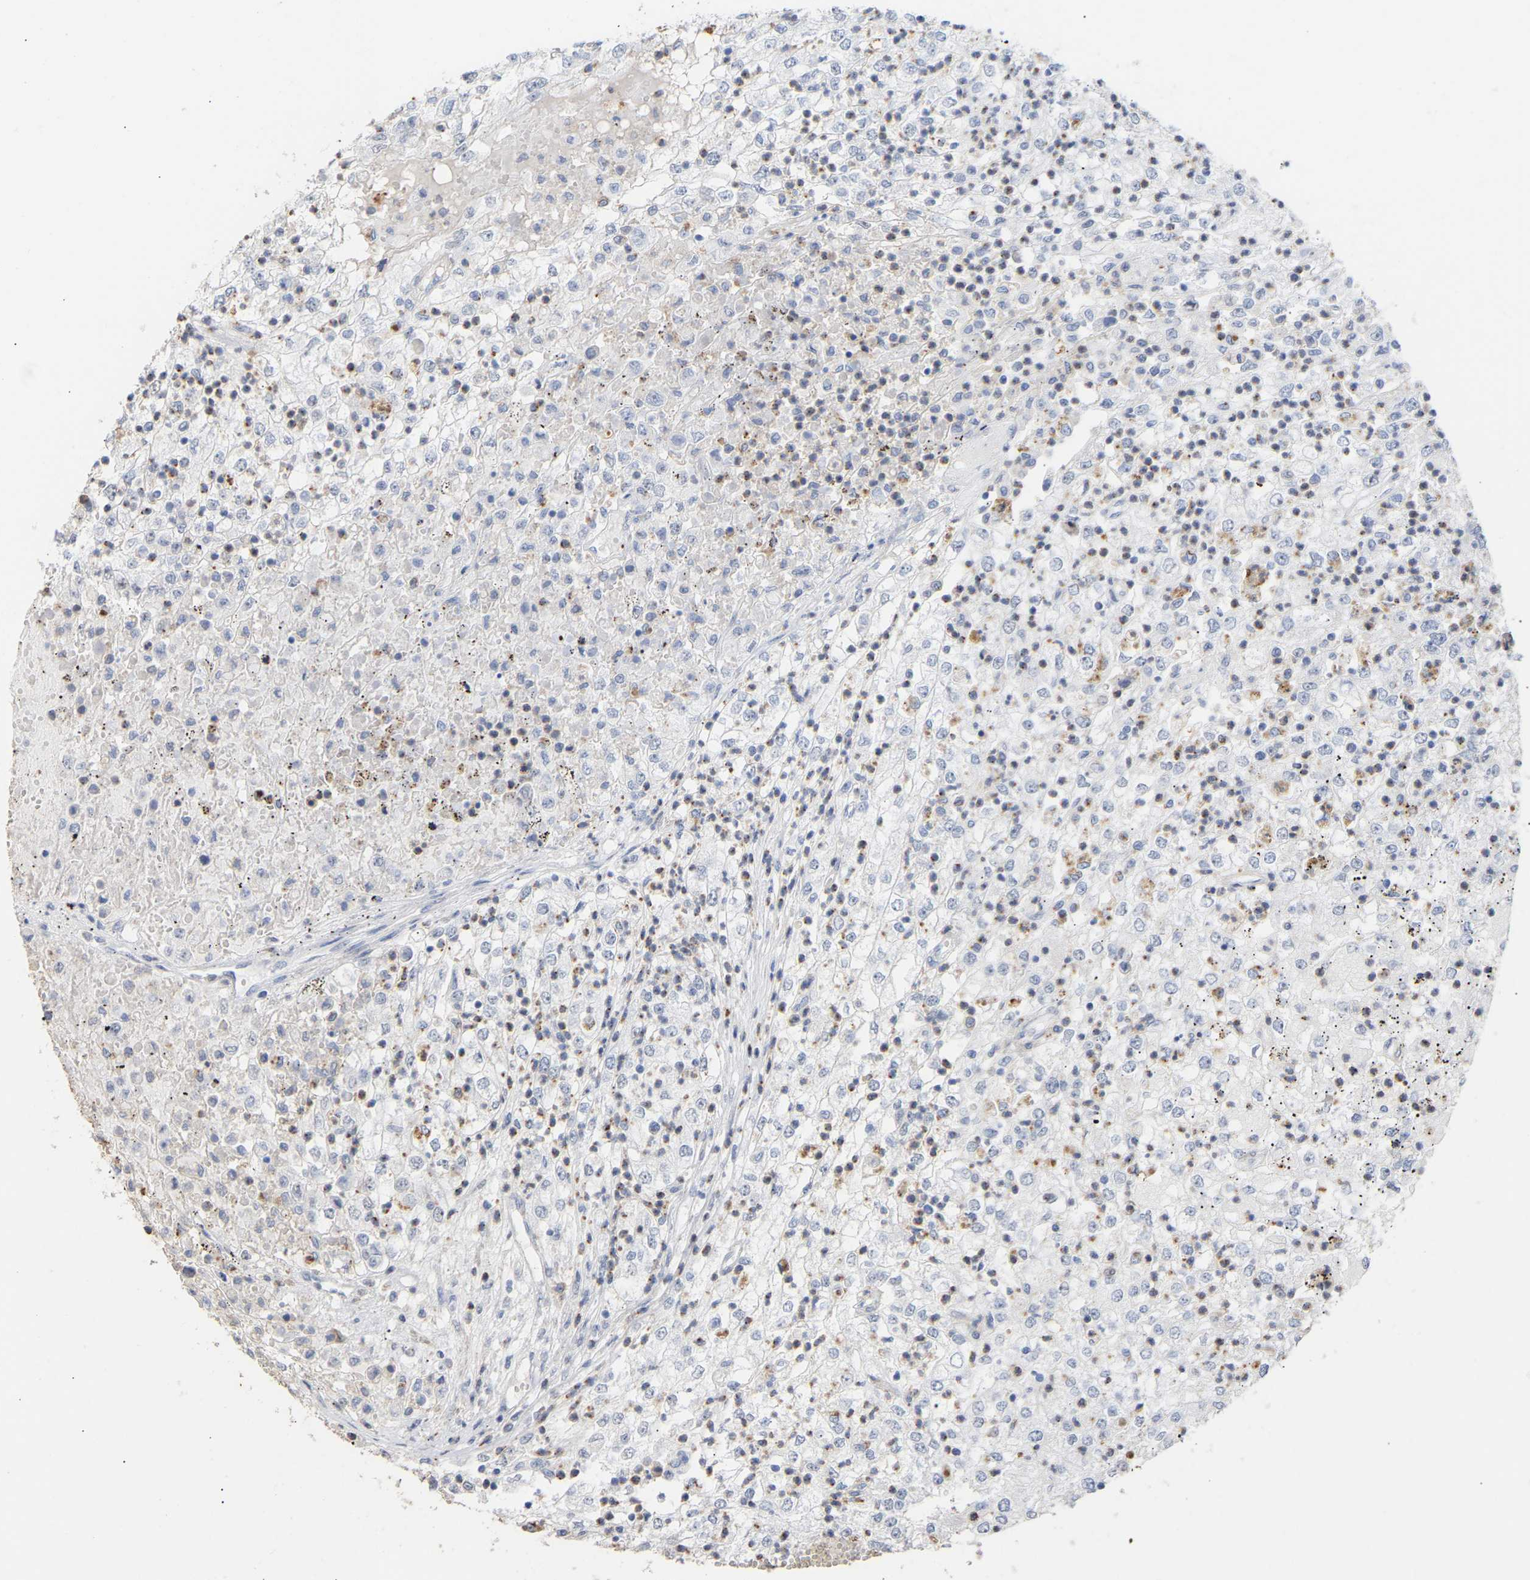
{"staining": {"intensity": "negative", "quantity": "none", "location": "none"}, "tissue": "renal cancer", "cell_type": "Tumor cells", "image_type": "cancer", "snomed": [{"axis": "morphology", "description": "Adenocarcinoma, NOS"}, {"axis": "topography", "description": "Kidney"}], "caption": "A micrograph of renal cancer (adenocarcinoma) stained for a protein shows no brown staining in tumor cells.", "gene": "AMPH", "patient": {"sex": "female", "age": 54}}